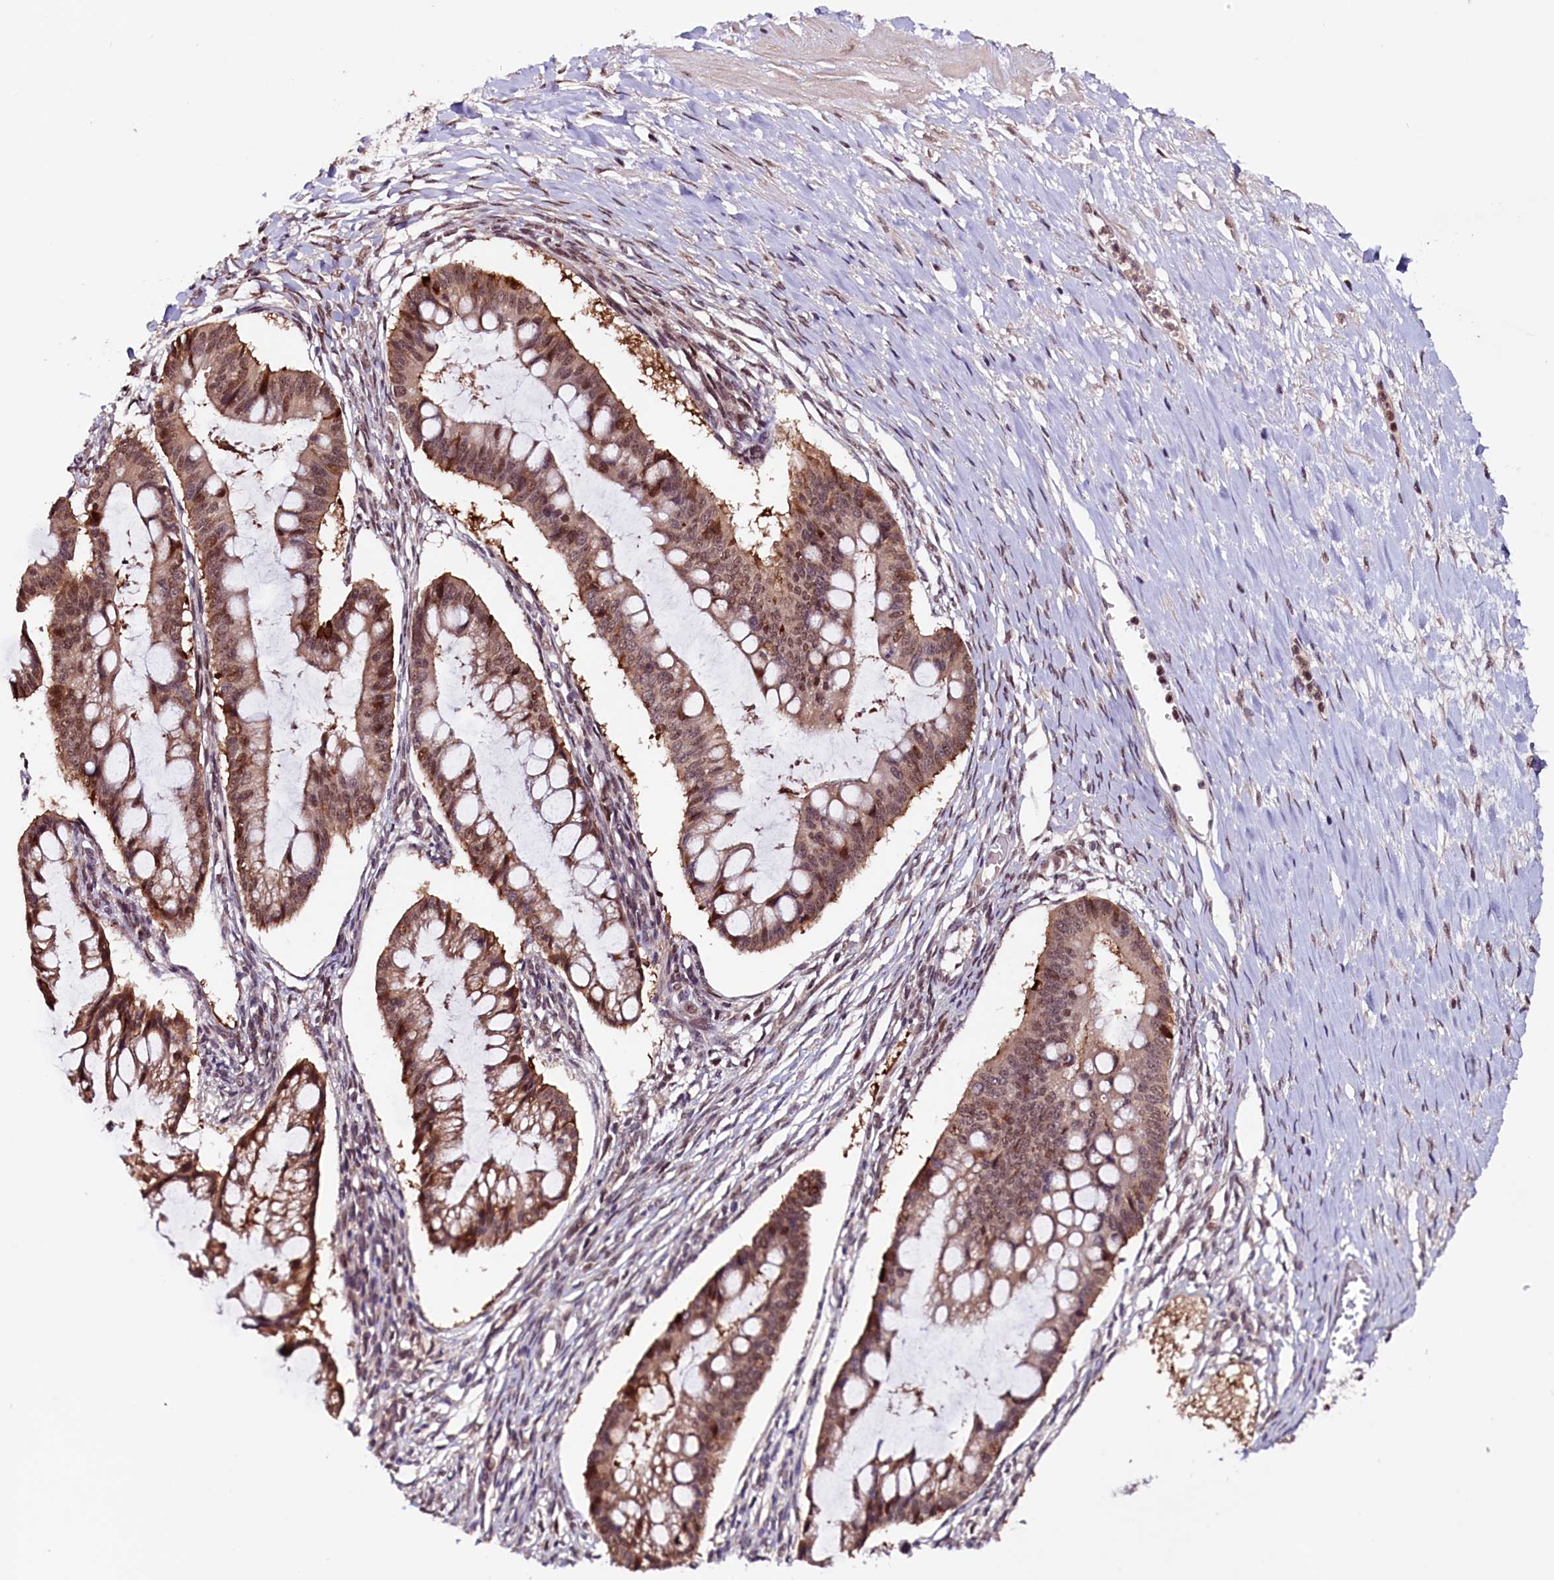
{"staining": {"intensity": "moderate", "quantity": ">75%", "location": "cytoplasmic/membranous,nuclear"}, "tissue": "ovarian cancer", "cell_type": "Tumor cells", "image_type": "cancer", "snomed": [{"axis": "morphology", "description": "Cystadenocarcinoma, mucinous, NOS"}, {"axis": "topography", "description": "Ovary"}], "caption": "Ovarian mucinous cystadenocarcinoma was stained to show a protein in brown. There is medium levels of moderate cytoplasmic/membranous and nuclear staining in about >75% of tumor cells.", "gene": "RNMT", "patient": {"sex": "female", "age": 73}}